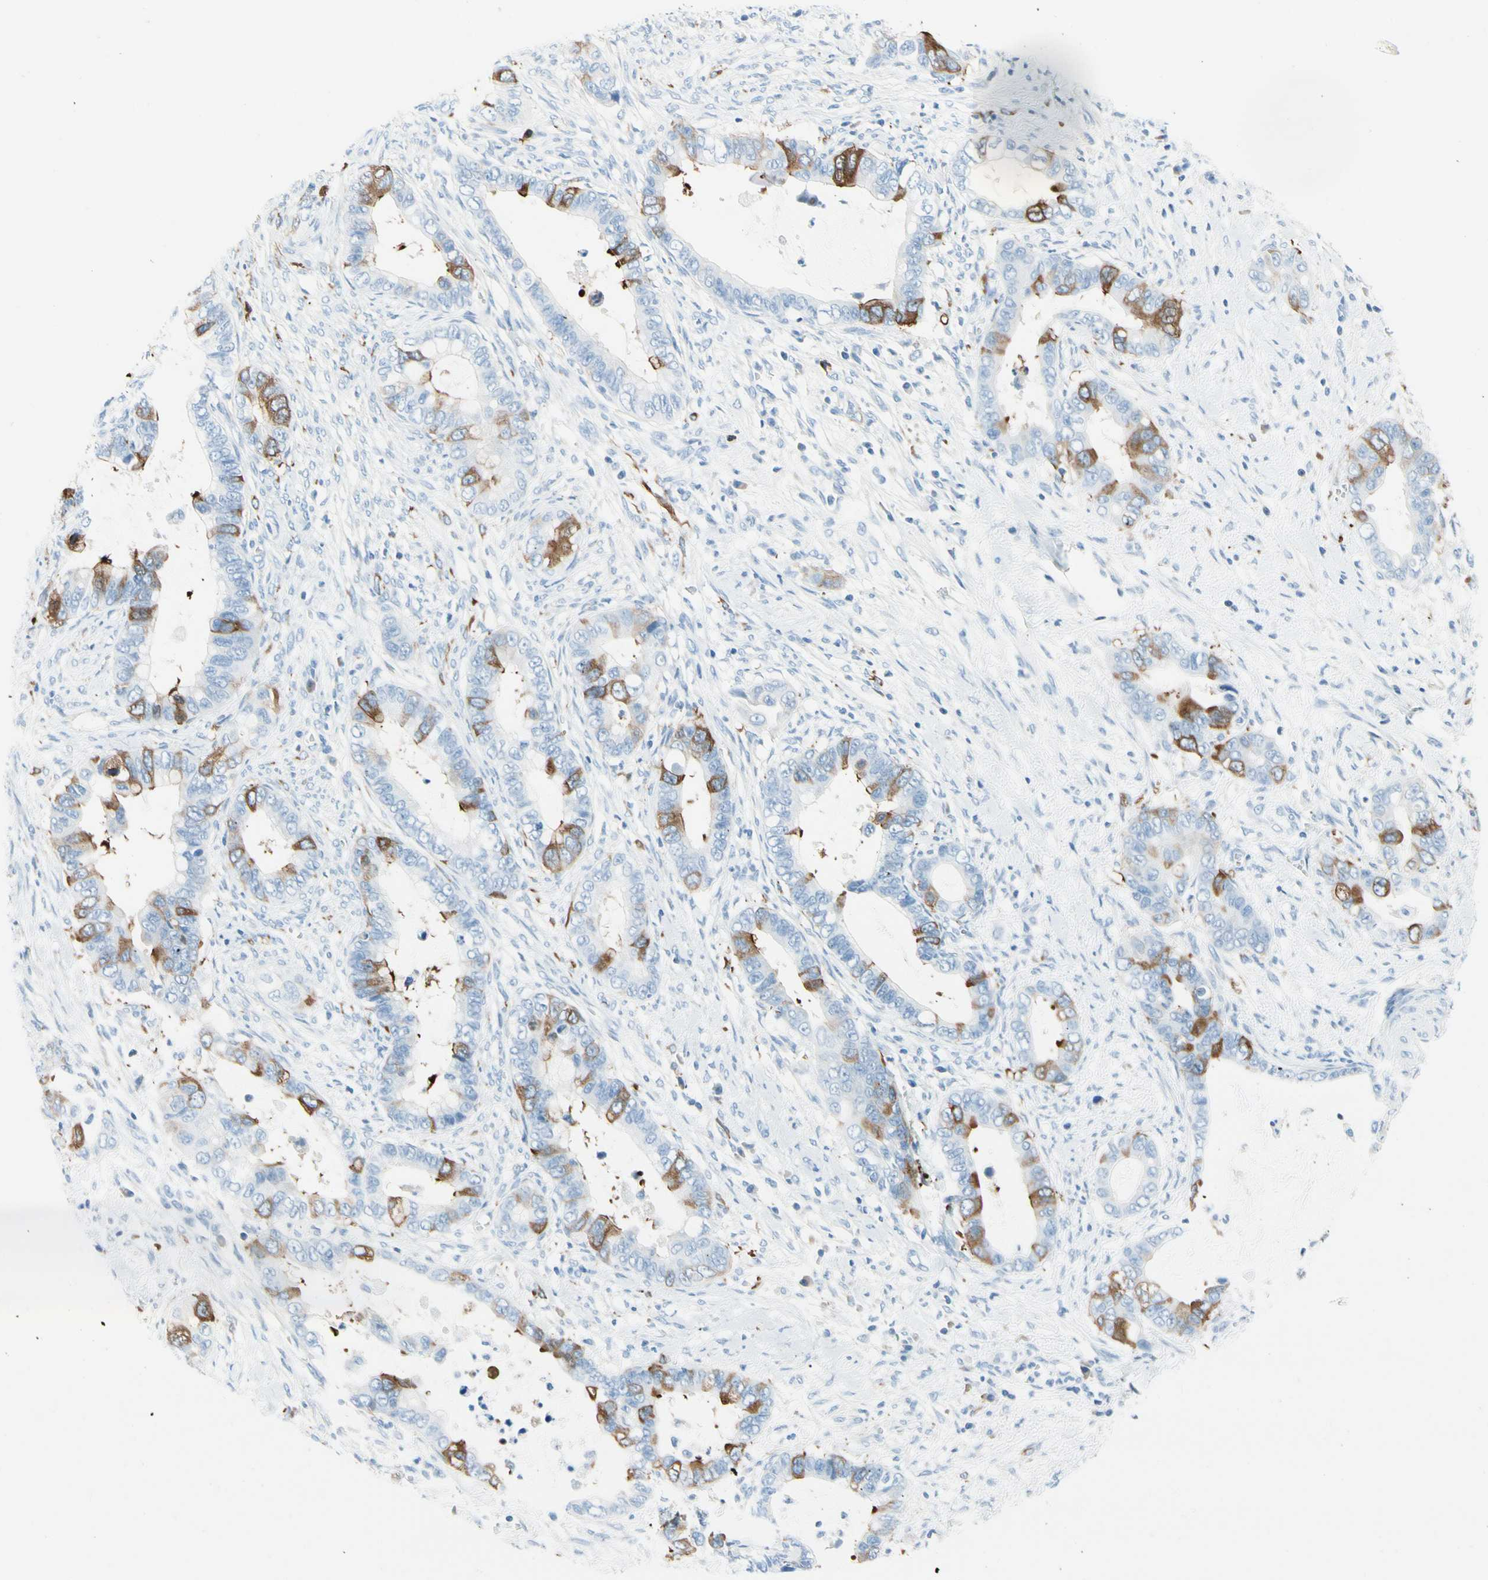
{"staining": {"intensity": "moderate", "quantity": "25%-75%", "location": "cytoplasmic/membranous"}, "tissue": "cervical cancer", "cell_type": "Tumor cells", "image_type": "cancer", "snomed": [{"axis": "morphology", "description": "Adenocarcinoma, NOS"}, {"axis": "topography", "description": "Cervix"}], "caption": "The micrograph exhibits a brown stain indicating the presence of a protein in the cytoplasmic/membranous of tumor cells in adenocarcinoma (cervical).", "gene": "TACC3", "patient": {"sex": "female", "age": 44}}